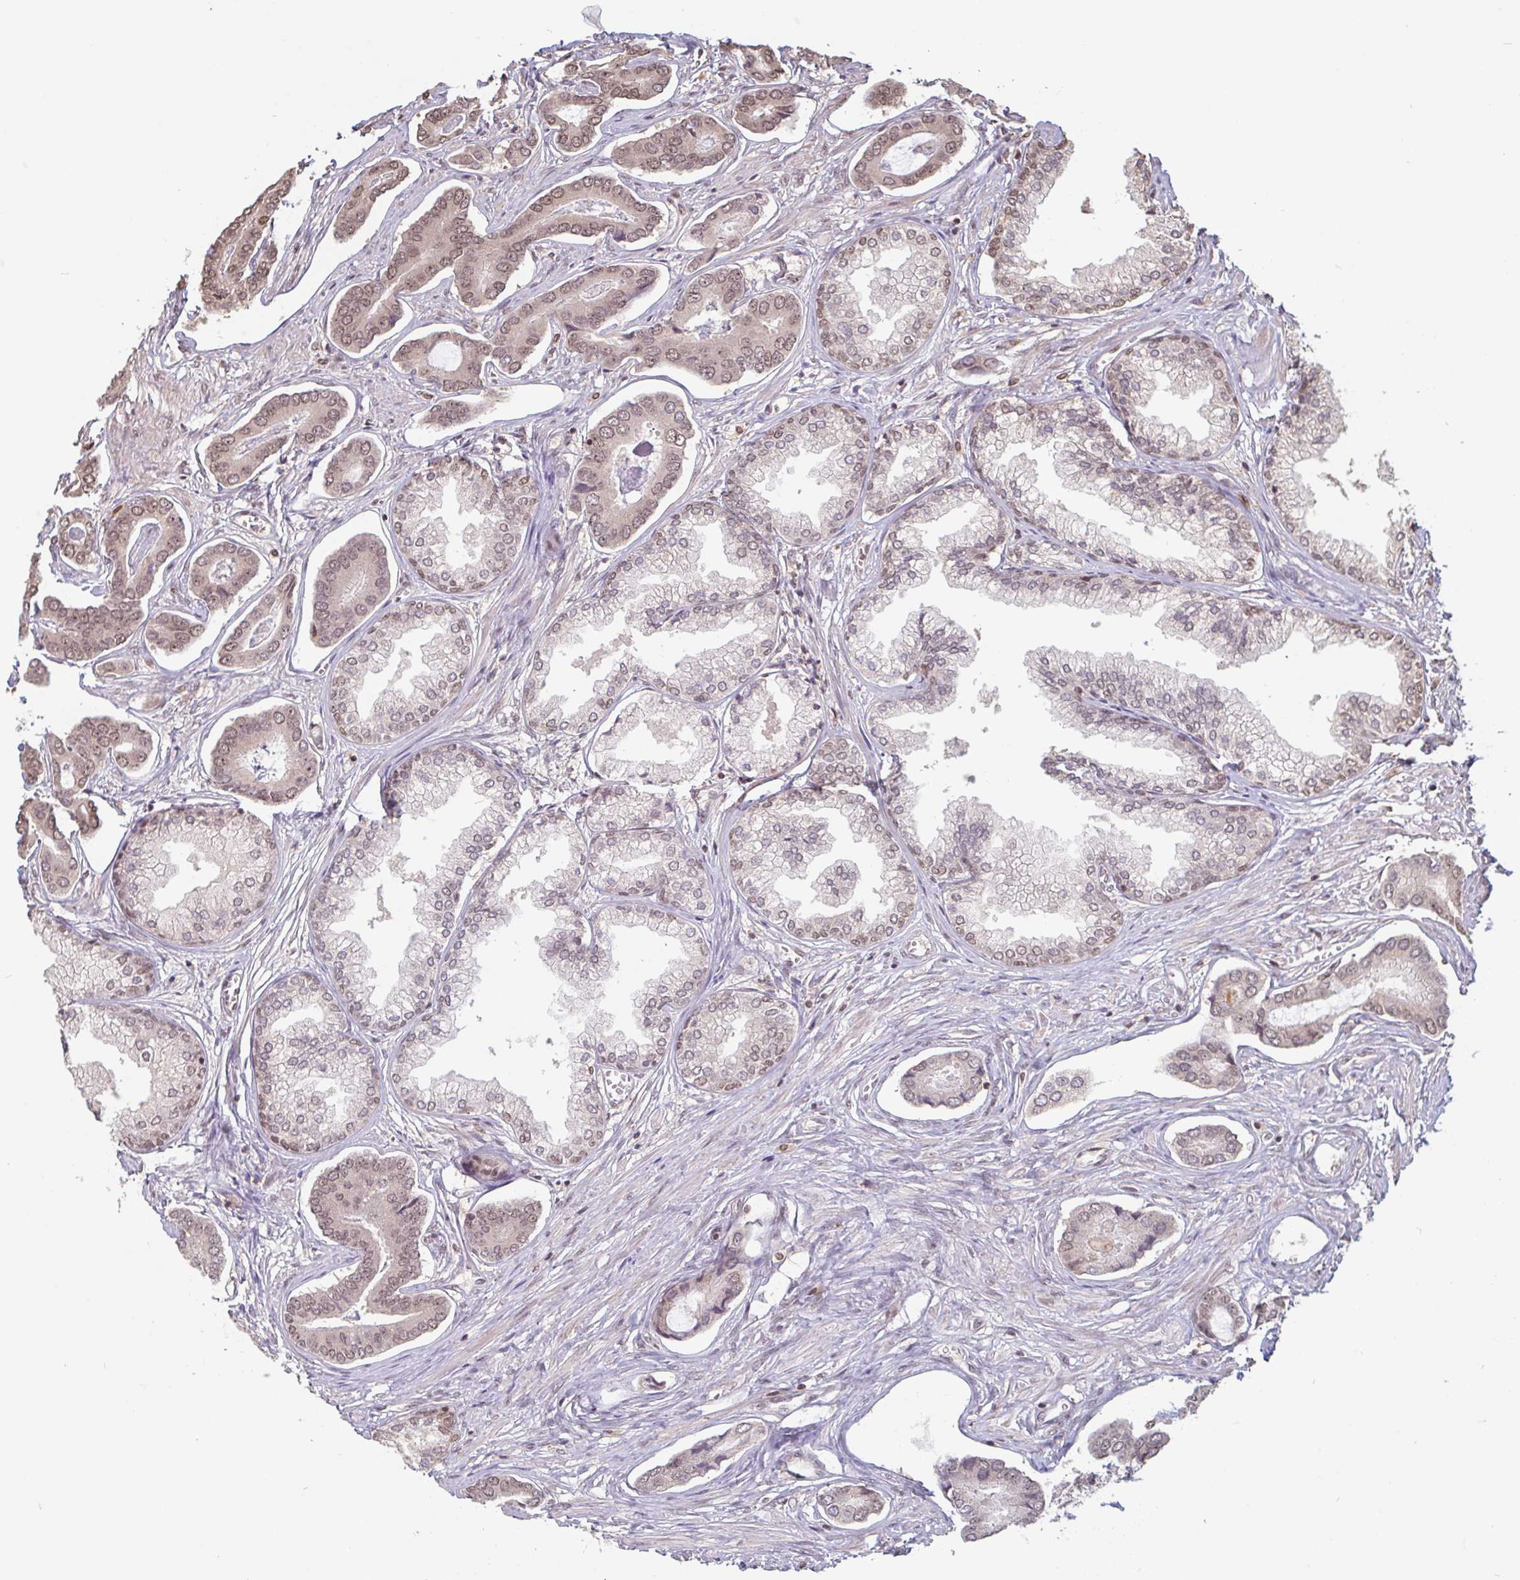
{"staining": {"intensity": "moderate", "quantity": ">75%", "location": "nuclear"}, "tissue": "prostate cancer", "cell_type": "Tumor cells", "image_type": "cancer", "snomed": [{"axis": "morphology", "description": "Adenocarcinoma, NOS"}, {"axis": "topography", "description": "Prostate and seminal vesicle, NOS"}], "caption": "A micrograph showing moderate nuclear positivity in approximately >75% of tumor cells in prostate cancer, as visualized by brown immunohistochemical staining.", "gene": "DR1", "patient": {"sex": "male", "age": 76}}